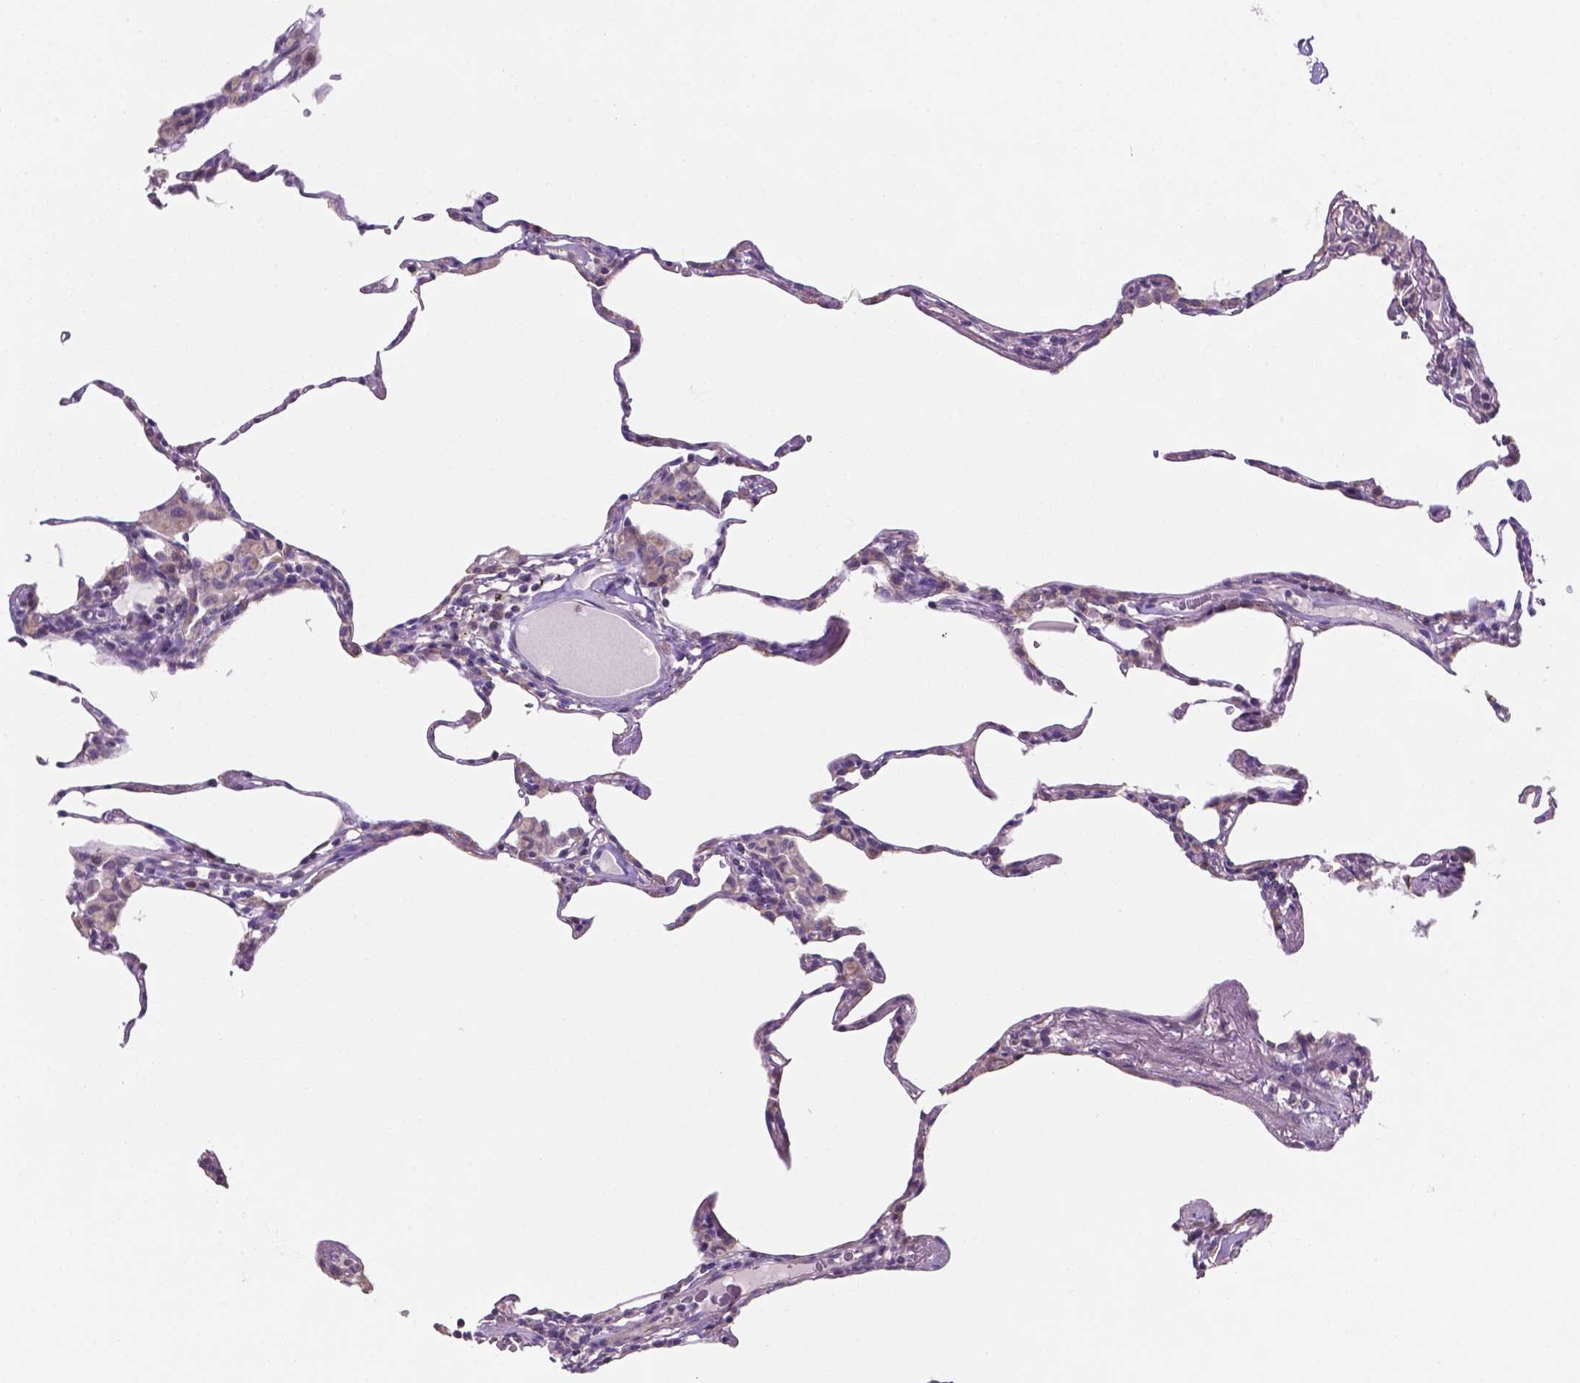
{"staining": {"intensity": "weak", "quantity": "<25%", "location": "cytoplasmic/membranous"}, "tissue": "lung", "cell_type": "Alveolar cells", "image_type": "normal", "snomed": [{"axis": "morphology", "description": "Normal tissue, NOS"}, {"axis": "topography", "description": "Lung"}], "caption": "Immunohistochemistry of normal human lung shows no staining in alveolar cells.", "gene": "MKRN2OS", "patient": {"sex": "female", "age": 57}}